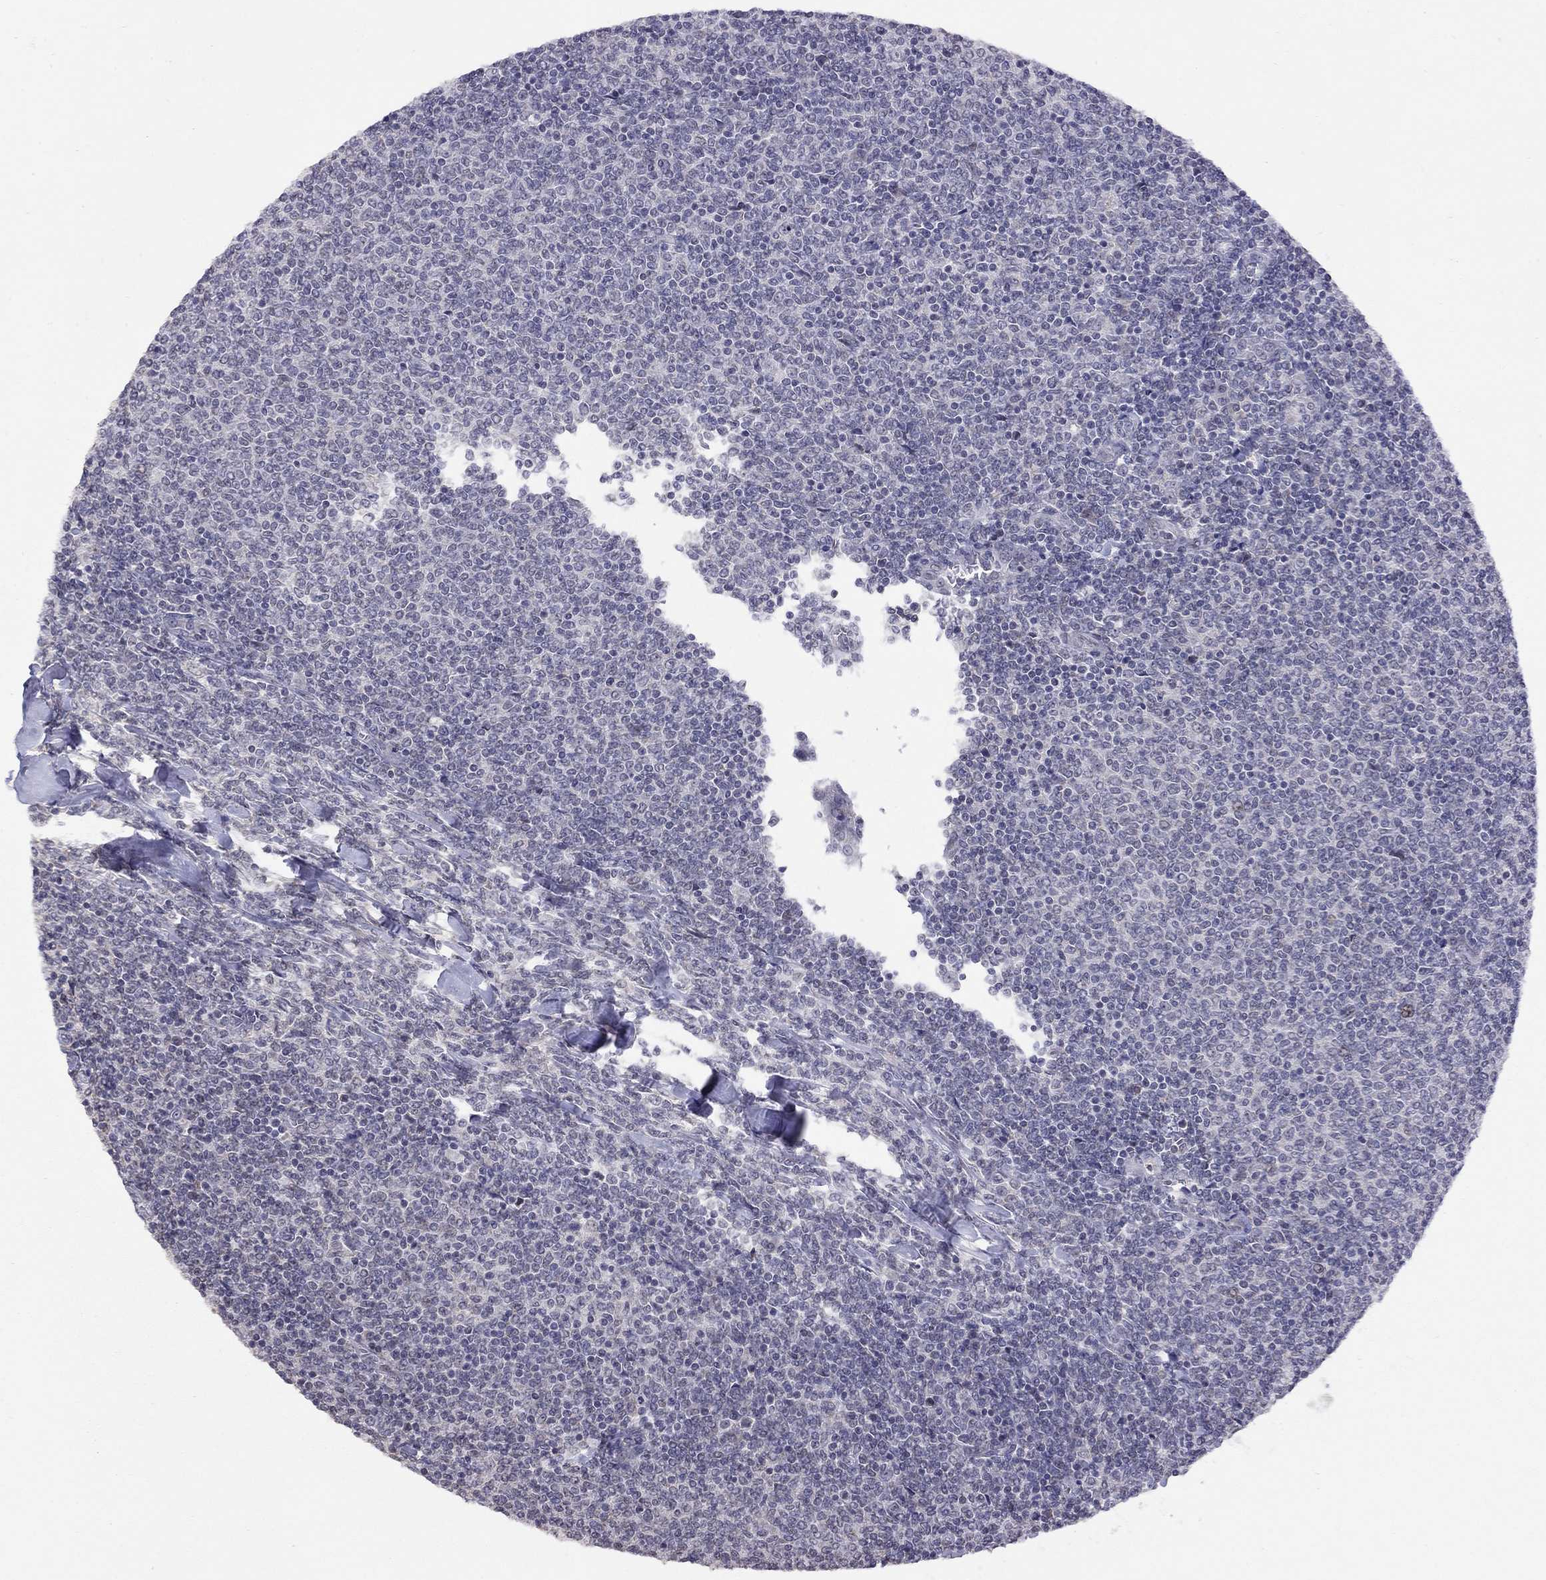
{"staining": {"intensity": "negative", "quantity": "none", "location": "none"}, "tissue": "lymphoma", "cell_type": "Tumor cells", "image_type": "cancer", "snomed": [{"axis": "morphology", "description": "Malignant lymphoma, non-Hodgkin's type, Low grade"}, {"axis": "topography", "description": "Lymph node"}], "caption": "Lymphoma stained for a protein using immunohistochemistry displays no staining tumor cells.", "gene": "HES5", "patient": {"sex": "male", "age": 52}}